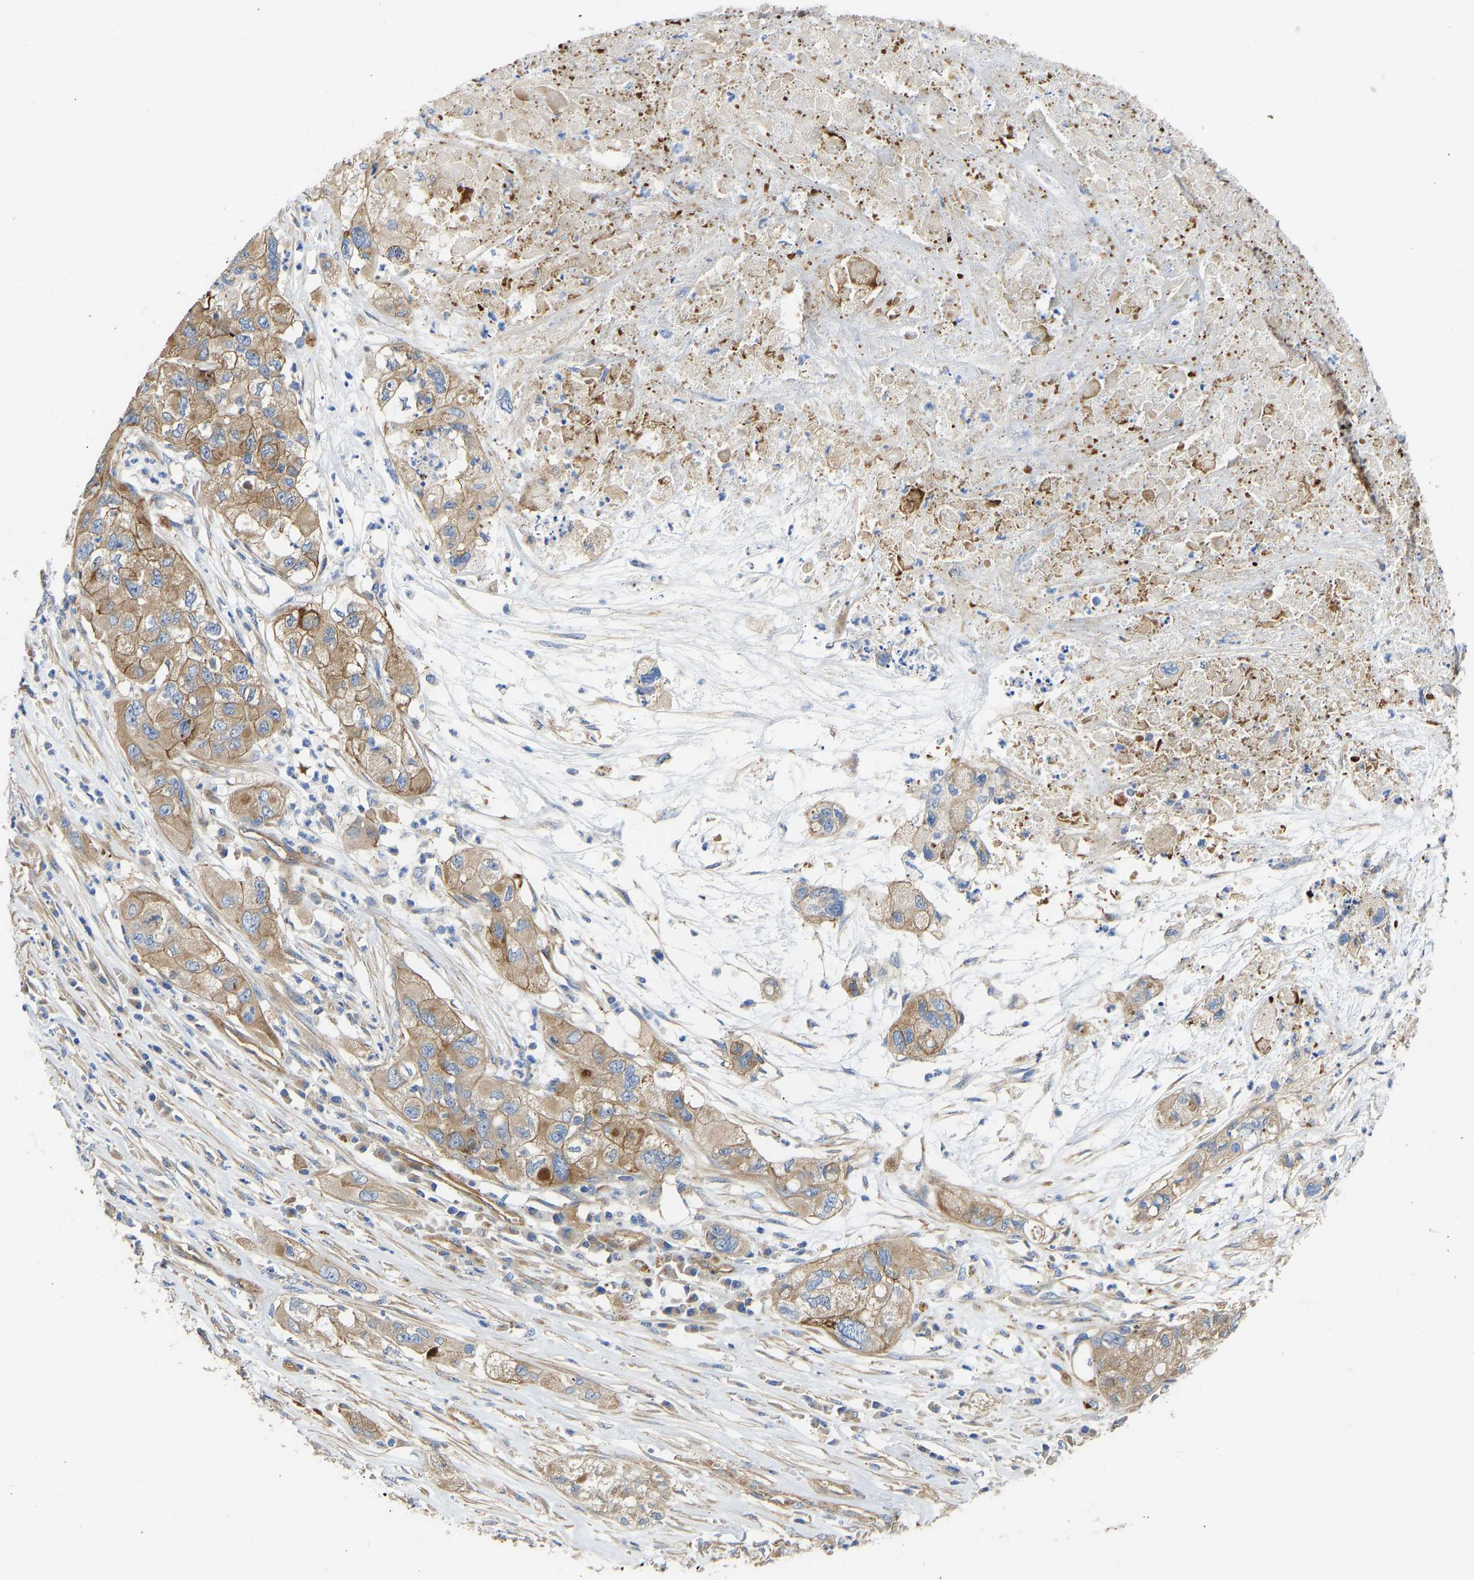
{"staining": {"intensity": "moderate", "quantity": ">75%", "location": "cytoplasmic/membranous"}, "tissue": "pancreatic cancer", "cell_type": "Tumor cells", "image_type": "cancer", "snomed": [{"axis": "morphology", "description": "Adenocarcinoma, NOS"}, {"axis": "topography", "description": "Pancreas"}], "caption": "An image of human pancreatic cancer stained for a protein demonstrates moderate cytoplasmic/membranous brown staining in tumor cells.", "gene": "MYO1C", "patient": {"sex": "female", "age": 78}}